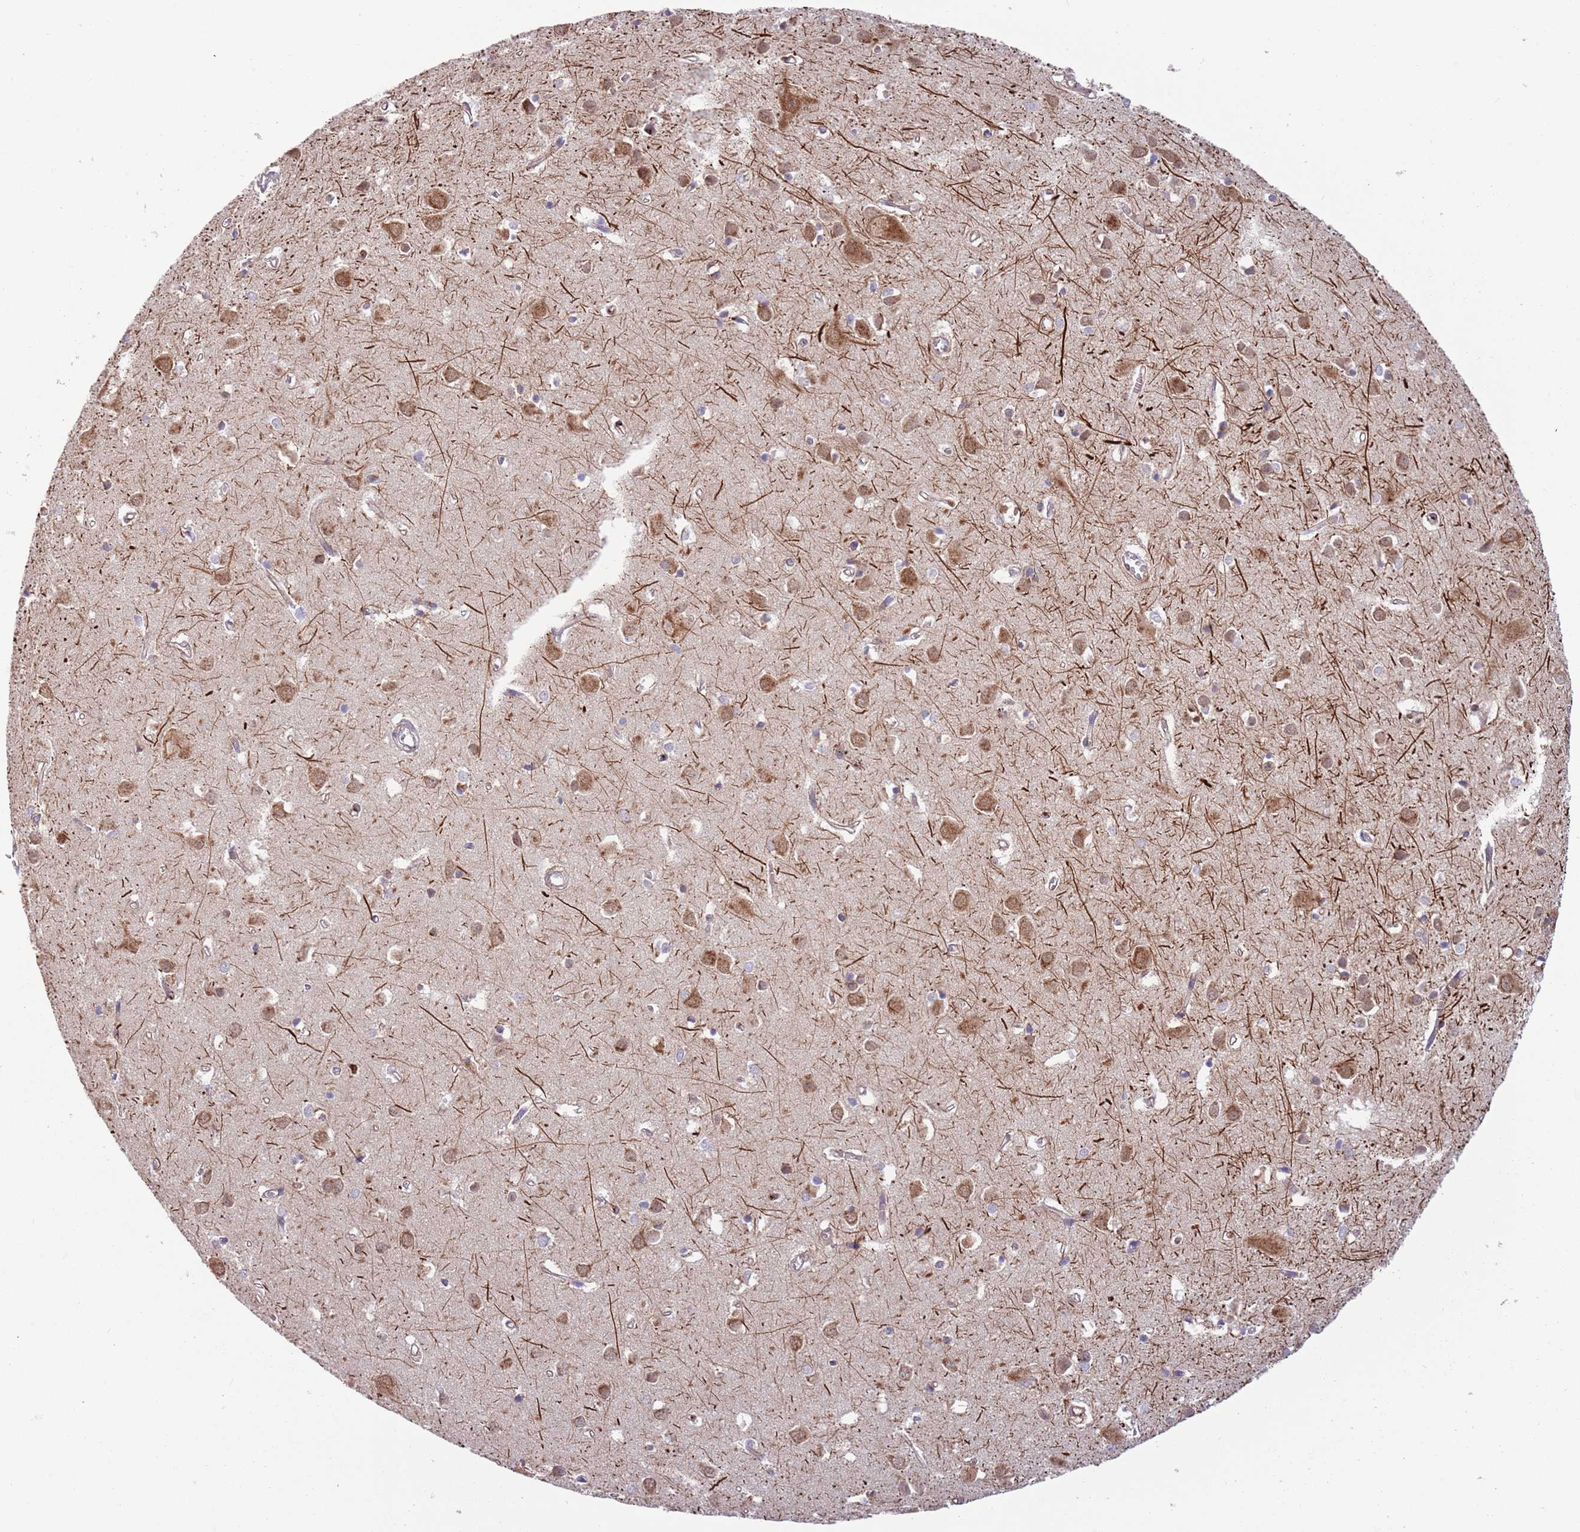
{"staining": {"intensity": "negative", "quantity": "none", "location": "none"}, "tissue": "cerebral cortex", "cell_type": "Endothelial cells", "image_type": "normal", "snomed": [{"axis": "morphology", "description": "Normal tissue, NOS"}, {"axis": "topography", "description": "Cerebral cortex"}], "caption": "A high-resolution micrograph shows immunohistochemistry (IHC) staining of unremarkable cerebral cortex, which demonstrates no significant expression in endothelial cells.", "gene": "BTBD7", "patient": {"sex": "female", "age": 64}}